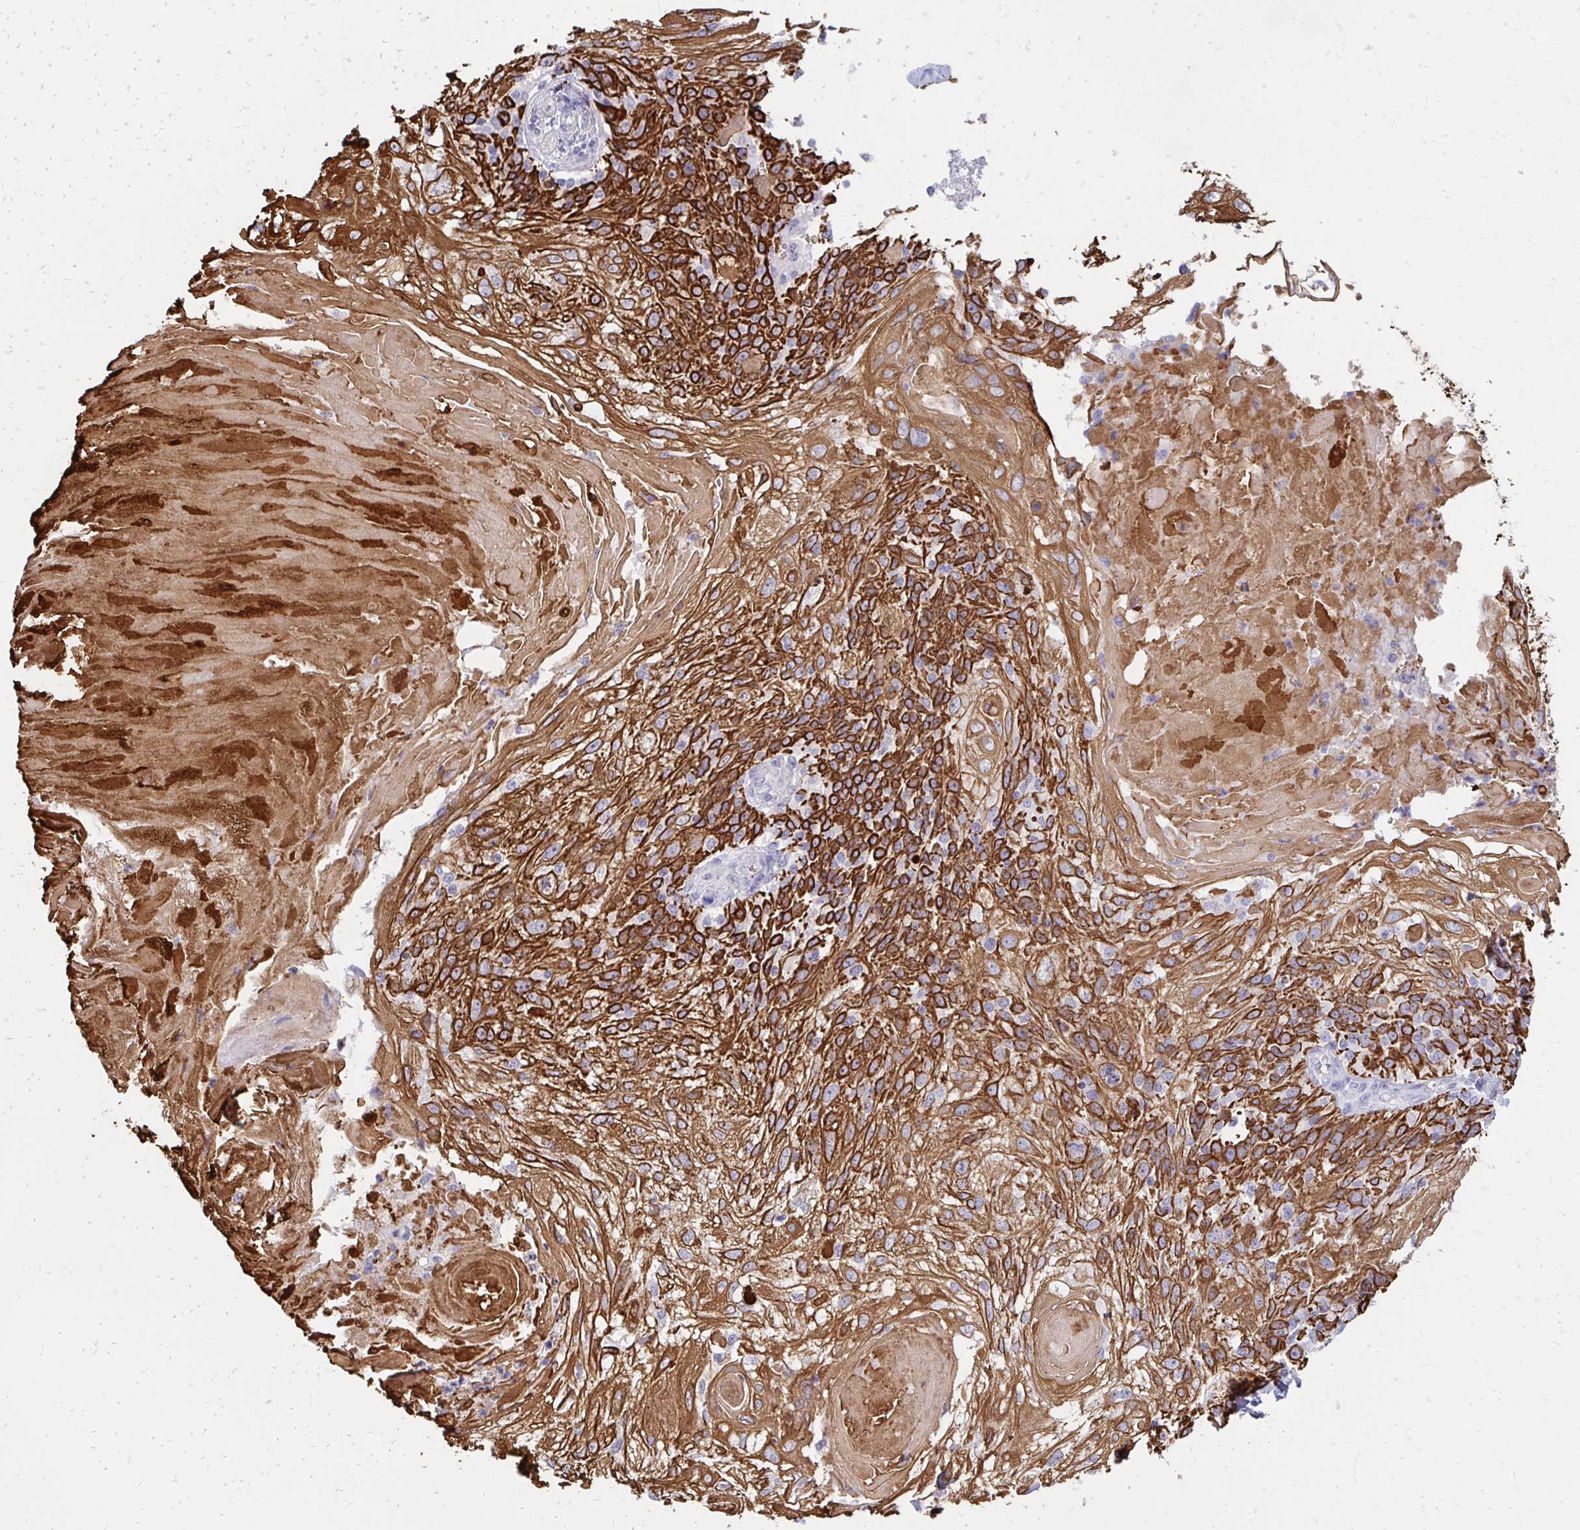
{"staining": {"intensity": "strong", "quantity": ">75%", "location": "cytoplasmic/membranous"}, "tissue": "skin cancer", "cell_type": "Tumor cells", "image_type": "cancer", "snomed": [{"axis": "morphology", "description": "Normal tissue, NOS"}, {"axis": "morphology", "description": "Squamous cell carcinoma, NOS"}, {"axis": "topography", "description": "Skin"}], "caption": "Skin cancer (squamous cell carcinoma) stained for a protein (brown) displays strong cytoplasmic/membranous positive expression in approximately >75% of tumor cells.", "gene": "C1QTNF2", "patient": {"sex": "female", "age": 83}}